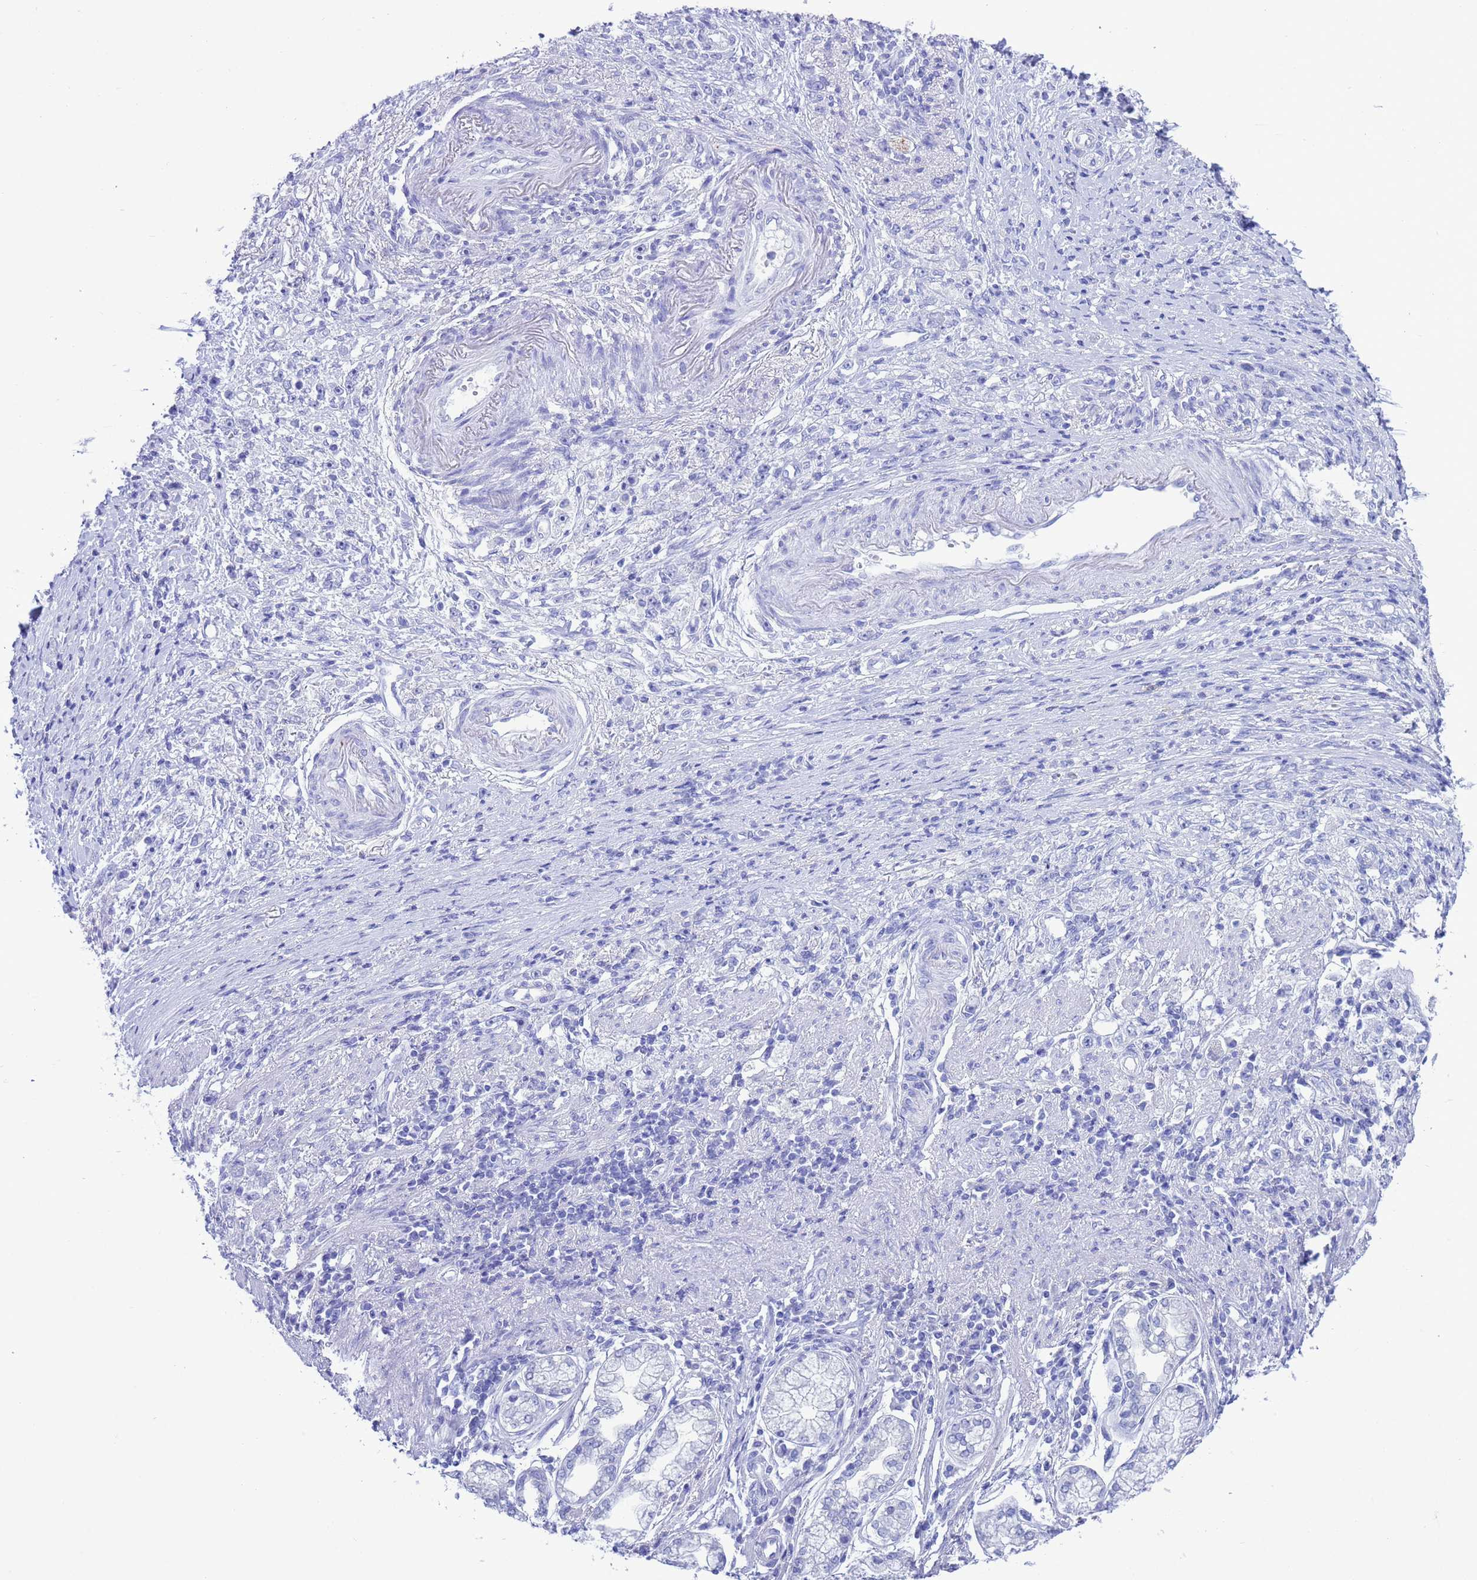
{"staining": {"intensity": "negative", "quantity": "none", "location": "none"}, "tissue": "stomach cancer", "cell_type": "Tumor cells", "image_type": "cancer", "snomed": [{"axis": "morphology", "description": "Adenocarcinoma, NOS"}, {"axis": "topography", "description": "Stomach"}], "caption": "Protein analysis of adenocarcinoma (stomach) exhibits no significant staining in tumor cells.", "gene": "GSTM1", "patient": {"sex": "female", "age": 59}}